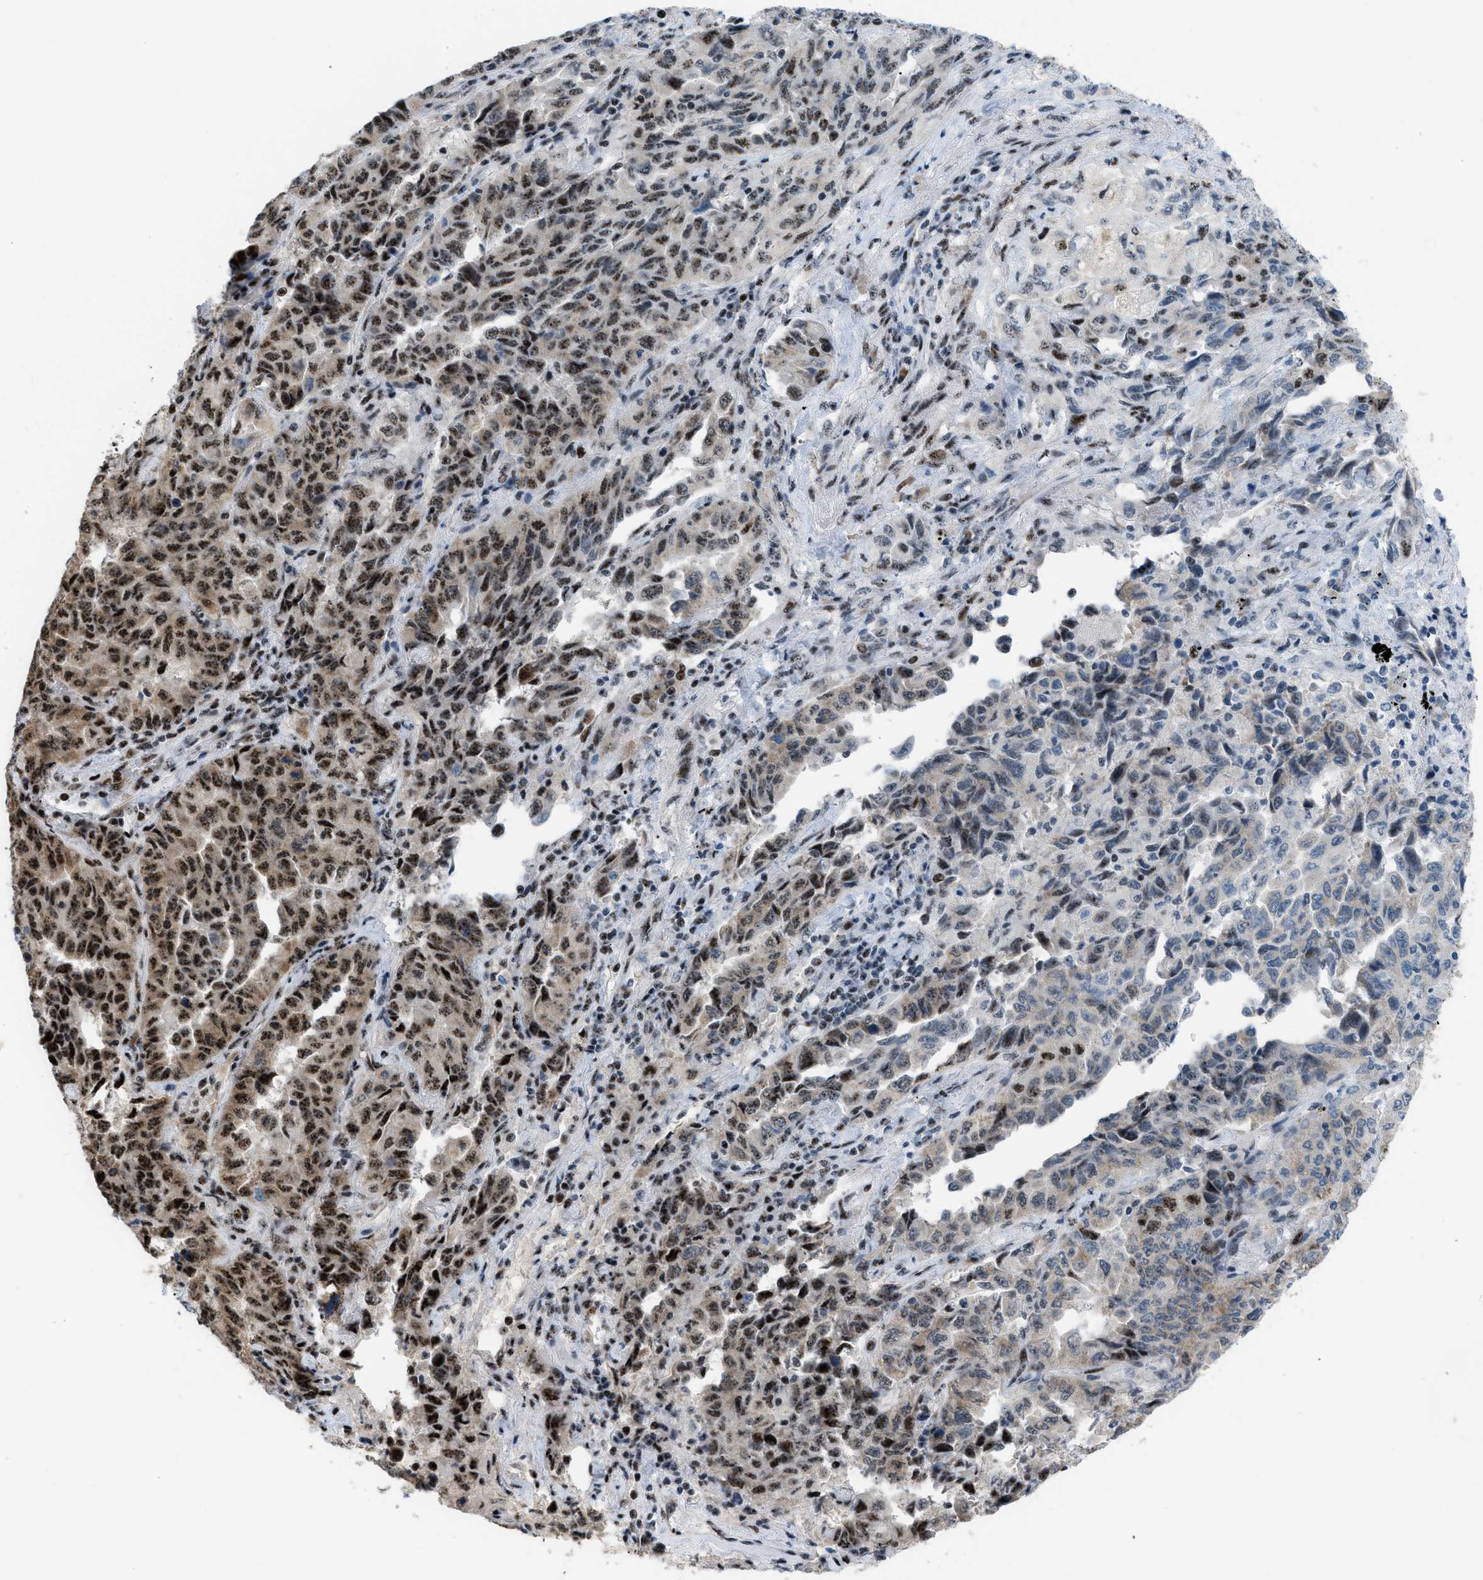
{"staining": {"intensity": "moderate", "quantity": "25%-75%", "location": "nuclear"}, "tissue": "lung cancer", "cell_type": "Tumor cells", "image_type": "cancer", "snomed": [{"axis": "morphology", "description": "Adenocarcinoma, NOS"}, {"axis": "topography", "description": "Lung"}], "caption": "Immunohistochemical staining of lung adenocarcinoma reveals medium levels of moderate nuclear positivity in approximately 25%-75% of tumor cells.", "gene": "CDR2", "patient": {"sex": "female", "age": 51}}